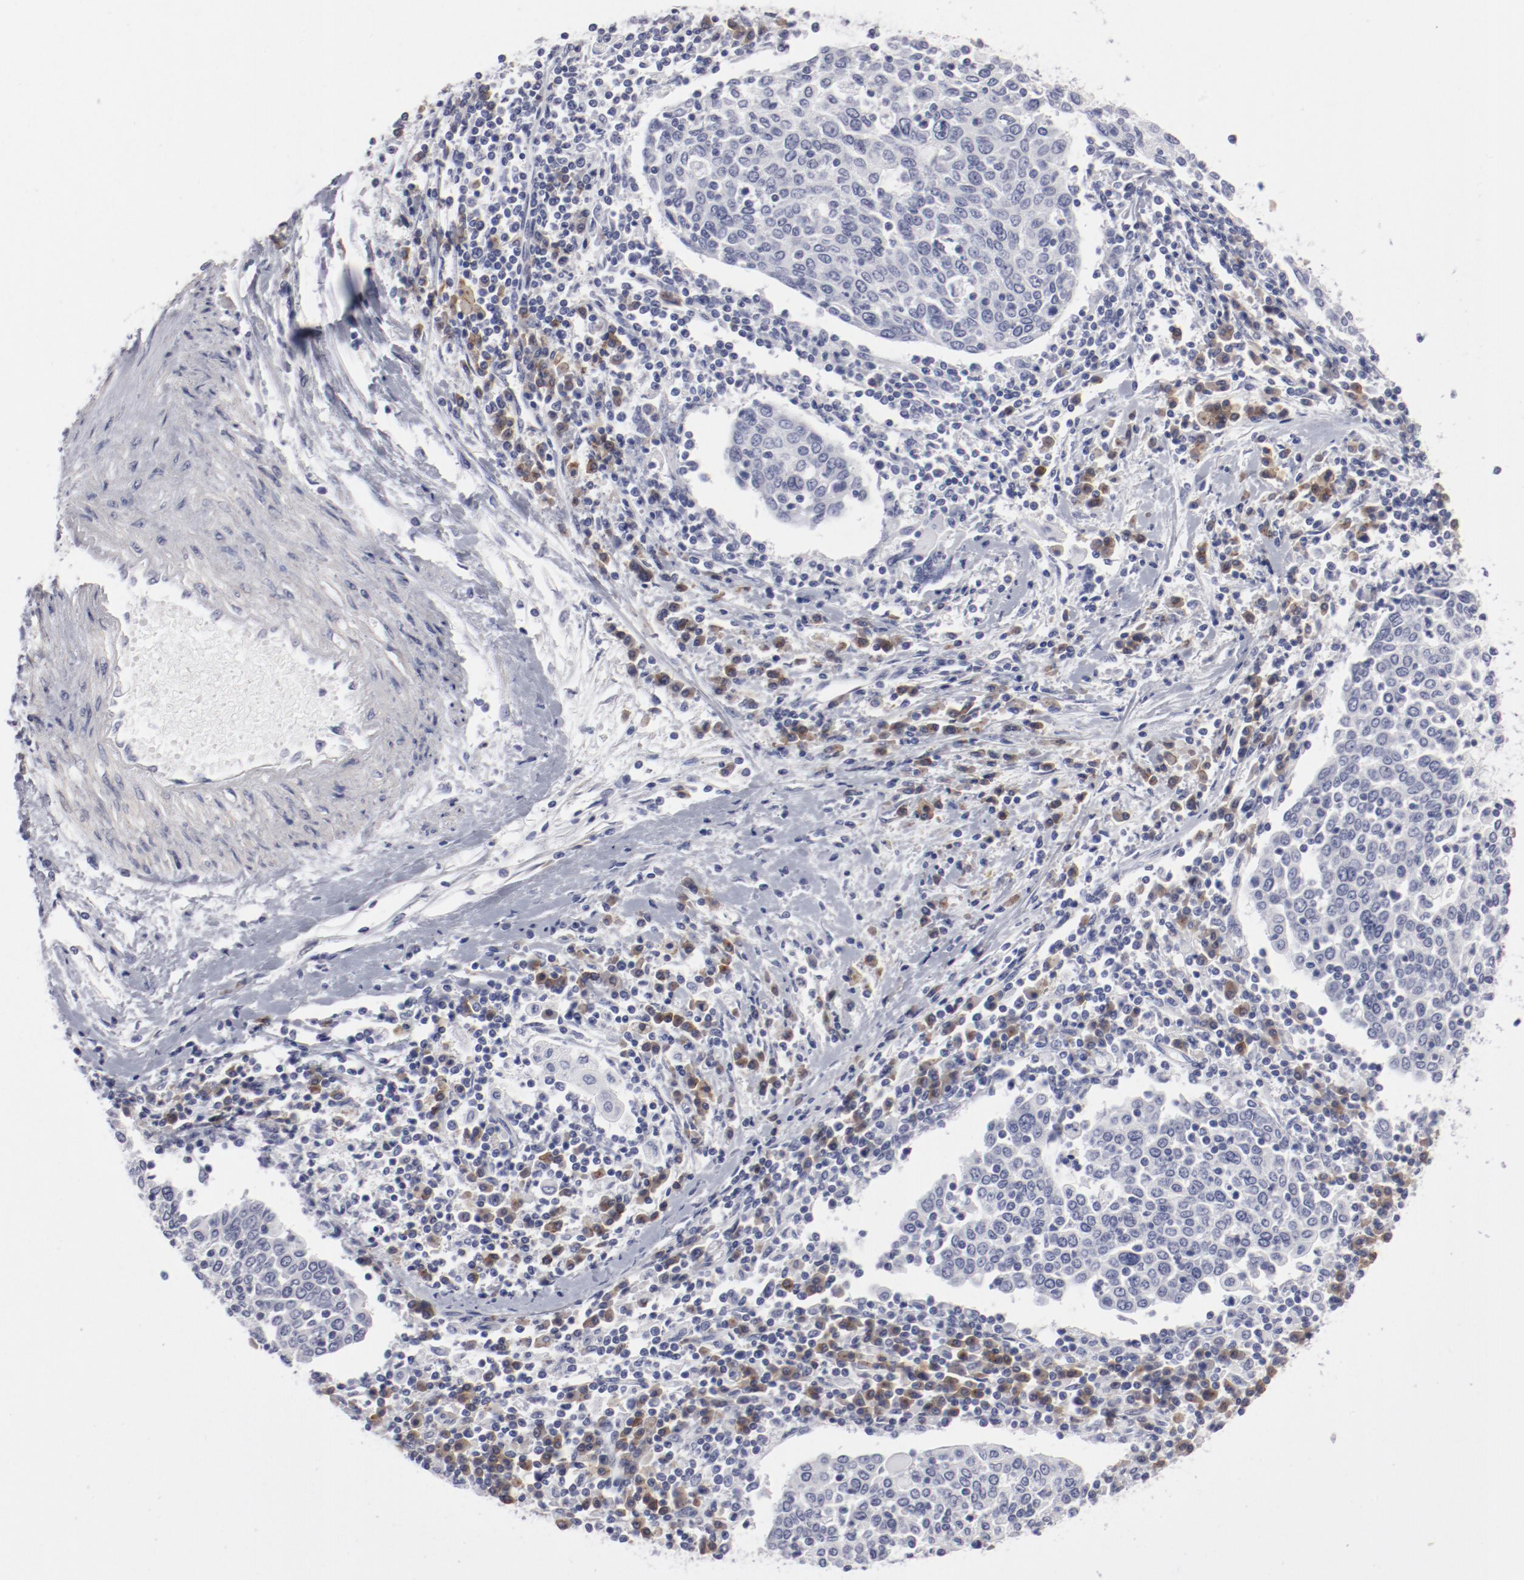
{"staining": {"intensity": "negative", "quantity": "none", "location": "none"}, "tissue": "cervical cancer", "cell_type": "Tumor cells", "image_type": "cancer", "snomed": [{"axis": "morphology", "description": "Squamous cell carcinoma, NOS"}, {"axis": "topography", "description": "Cervix"}], "caption": "An immunohistochemistry micrograph of cervical cancer is shown. There is no staining in tumor cells of cervical cancer. (Immunohistochemistry, brightfield microscopy, high magnification).", "gene": "LAX1", "patient": {"sex": "female", "age": 40}}